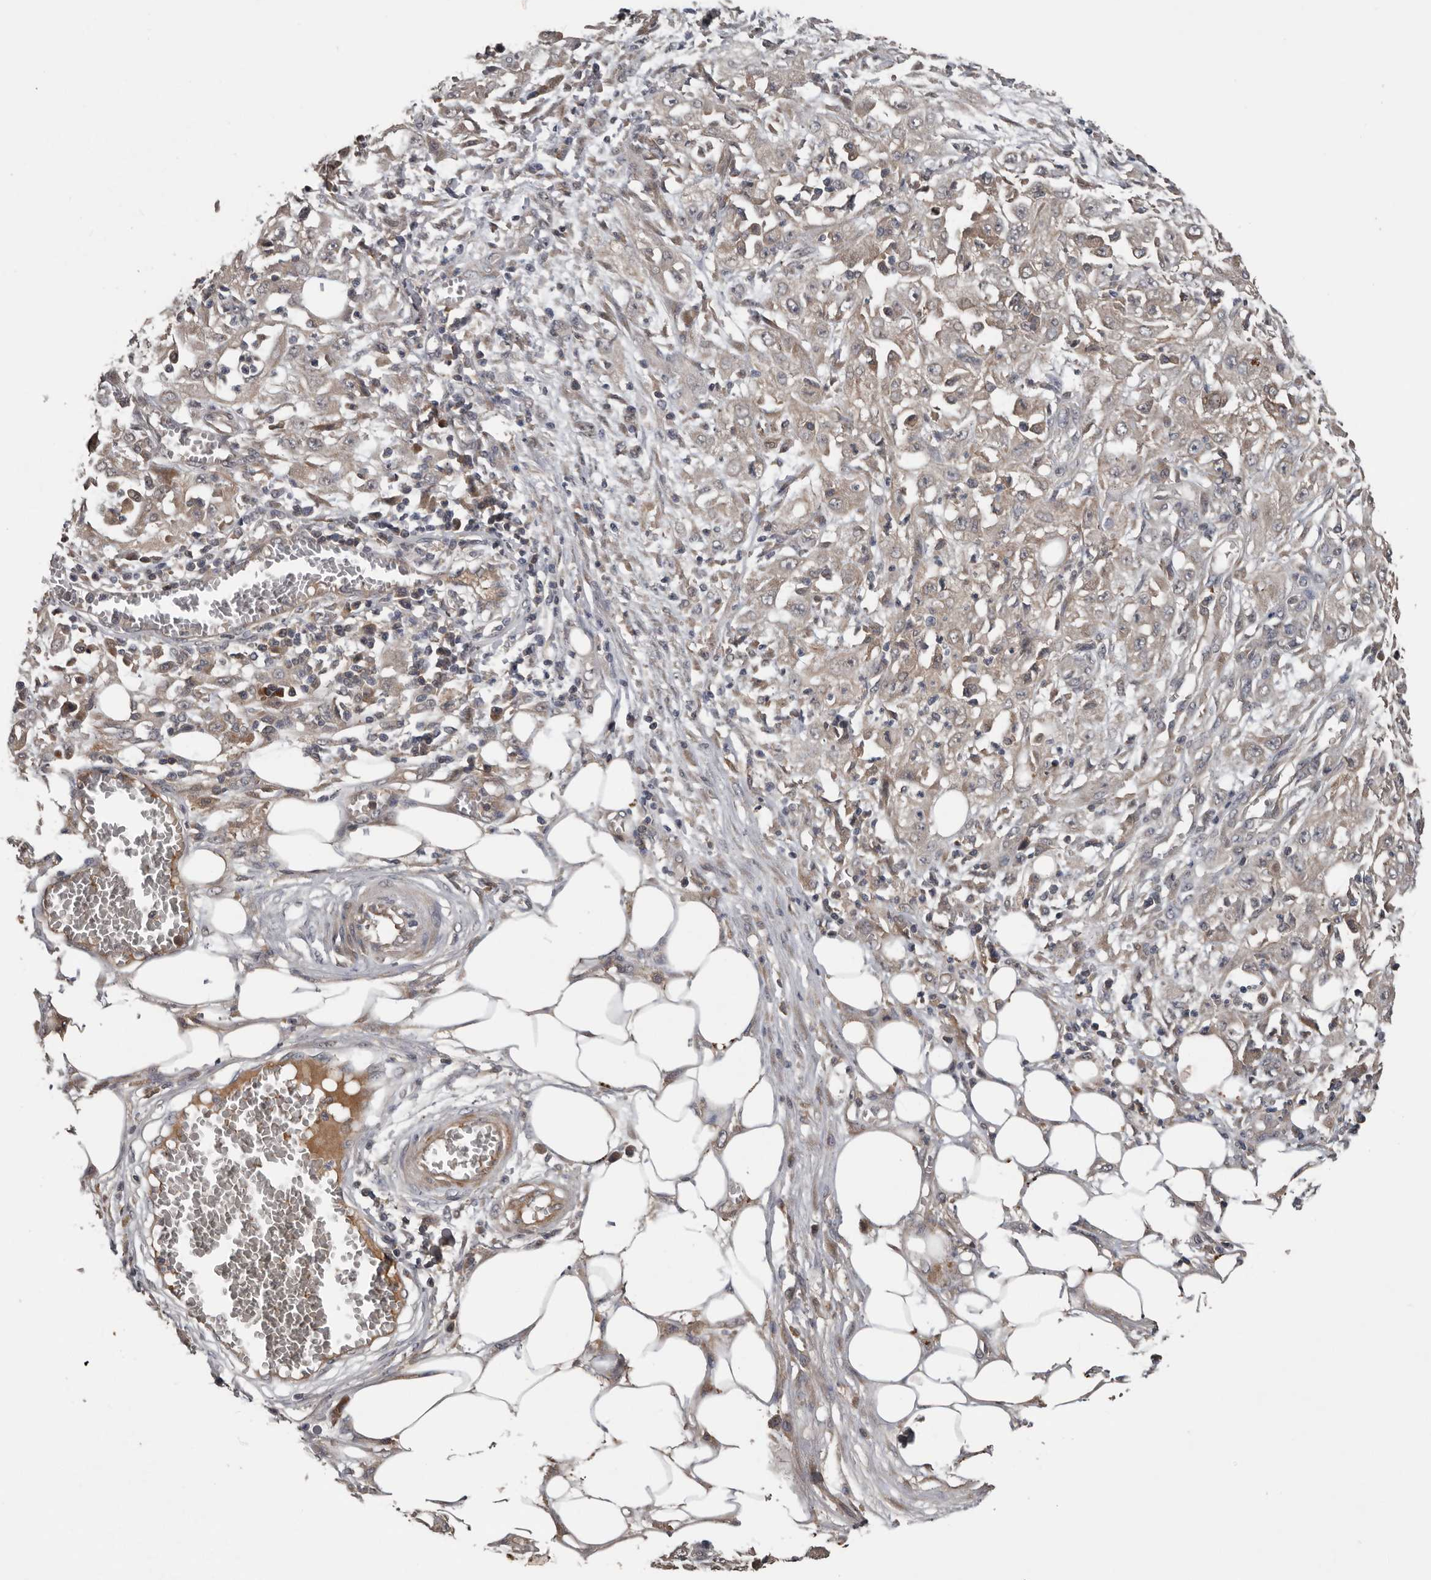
{"staining": {"intensity": "weak", "quantity": "25%-75%", "location": "cytoplasmic/membranous"}, "tissue": "skin cancer", "cell_type": "Tumor cells", "image_type": "cancer", "snomed": [{"axis": "morphology", "description": "Squamous cell carcinoma, NOS"}, {"axis": "morphology", "description": "Squamous cell carcinoma, metastatic, NOS"}, {"axis": "topography", "description": "Skin"}, {"axis": "topography", "description": "Lymph node"}], "caption": "Immunohistochemical staining of human squamous cell carcinoma (skin) exhibits weak cytoplasmic/membranous protein positivity in about 25%-75% of tumor cells. The staining is performed using DAB (3,3'-diaminobenzidine) brown chromogen to label protein expression. The nuclei are counter-stained blue using hematoxylin.", "gene": "DNAJB4", "patient": {"sex": "male", "age": 75}}